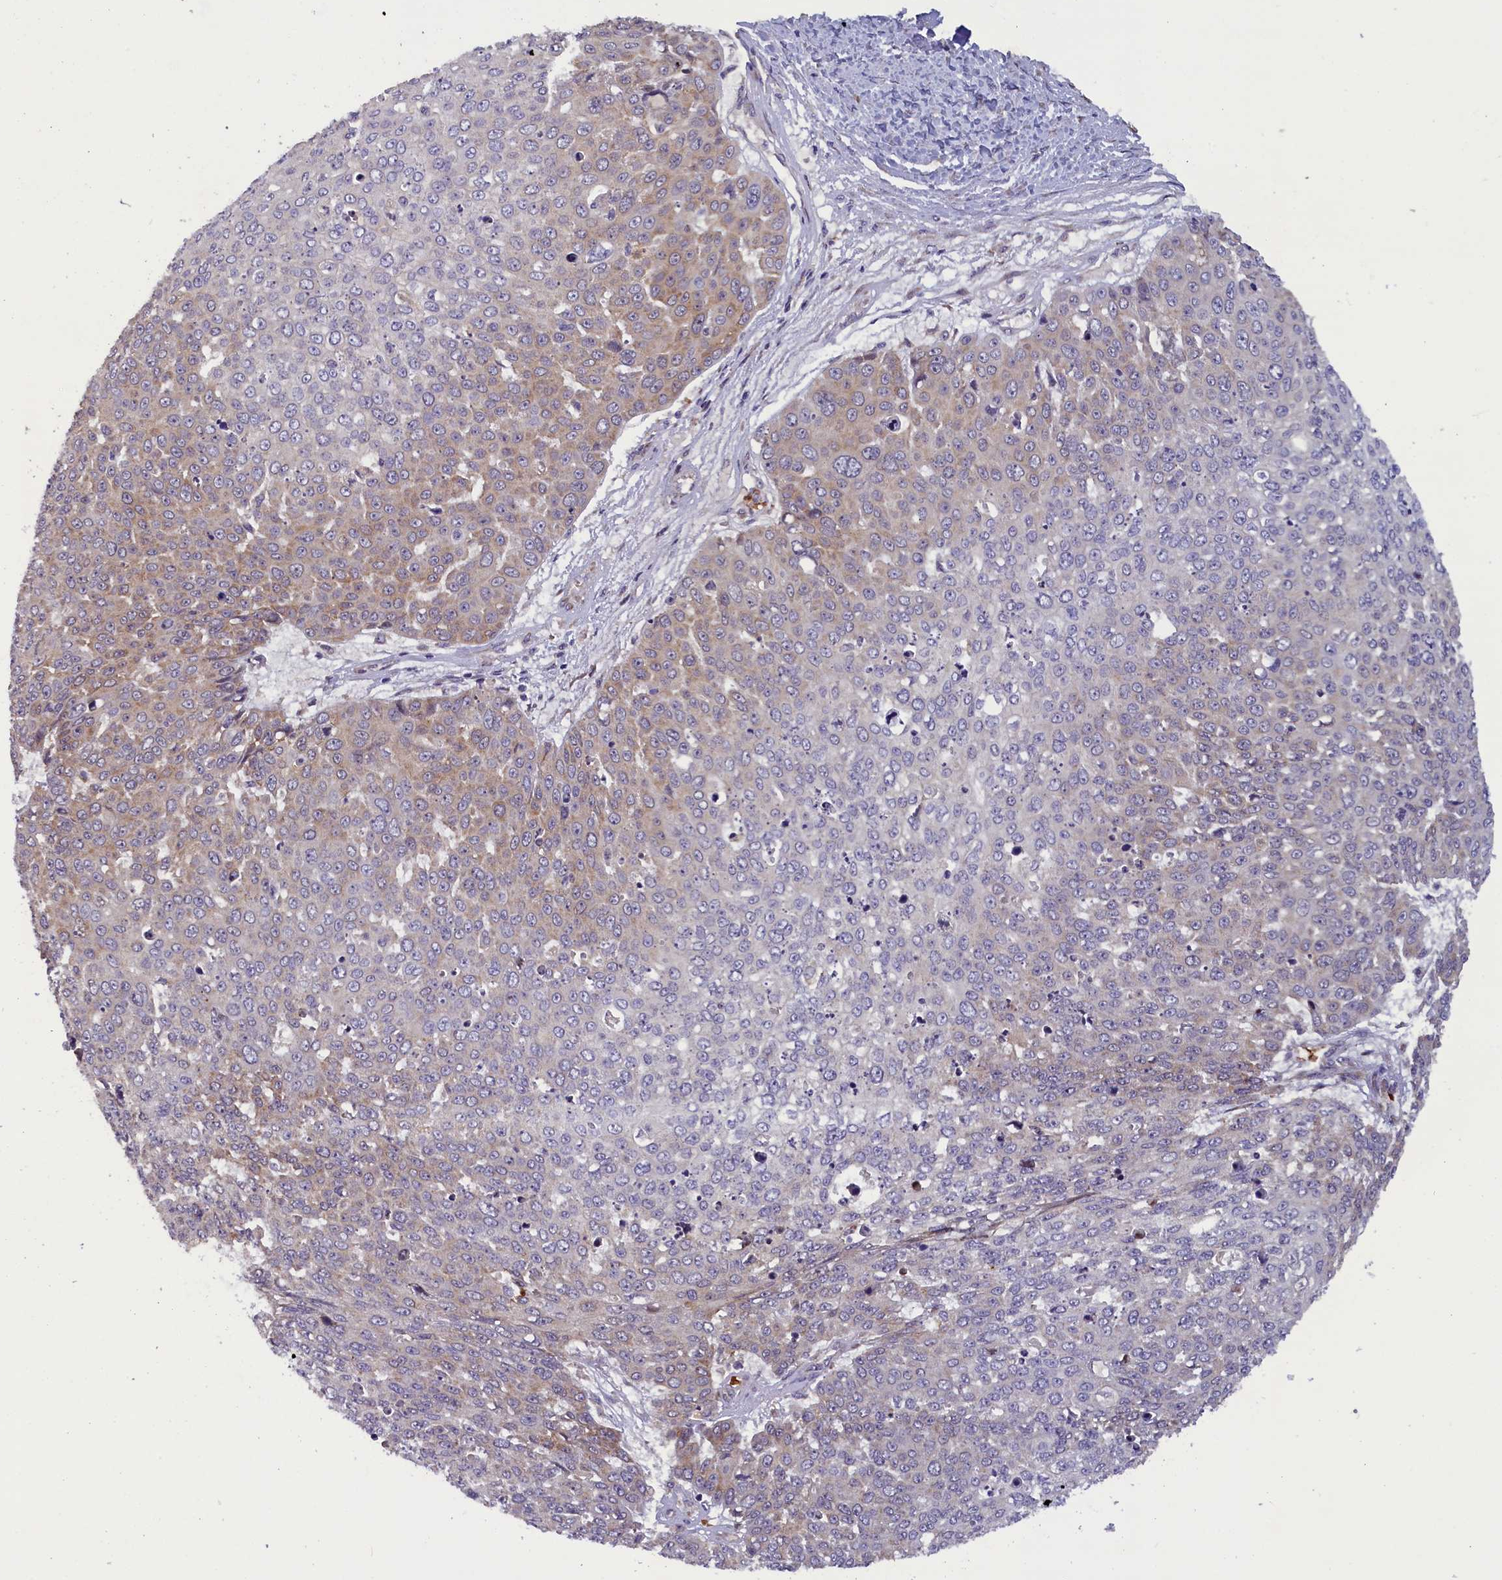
{"staining": {"intensity": "weak", "quantity": "25%-75%", "location": "cytoplasmic/membranous"}, "tissue": "skin cancer", "cell_type": "Tumor cells", "image_type": "cancer", "snomed": [{"axis": "morphology", "description": "Squamous cell carcinoma, NOS"}, {"axis": "topography", "description": "Skin"}], "caption": "A micrograph of squamous cell carcinoma (skin) stained for a protein shows weak cytoplasmic/membranous brown staining in tumor cells.", "gene": "CCDC9B", "patient": {"sex": "male", "age": 71}}